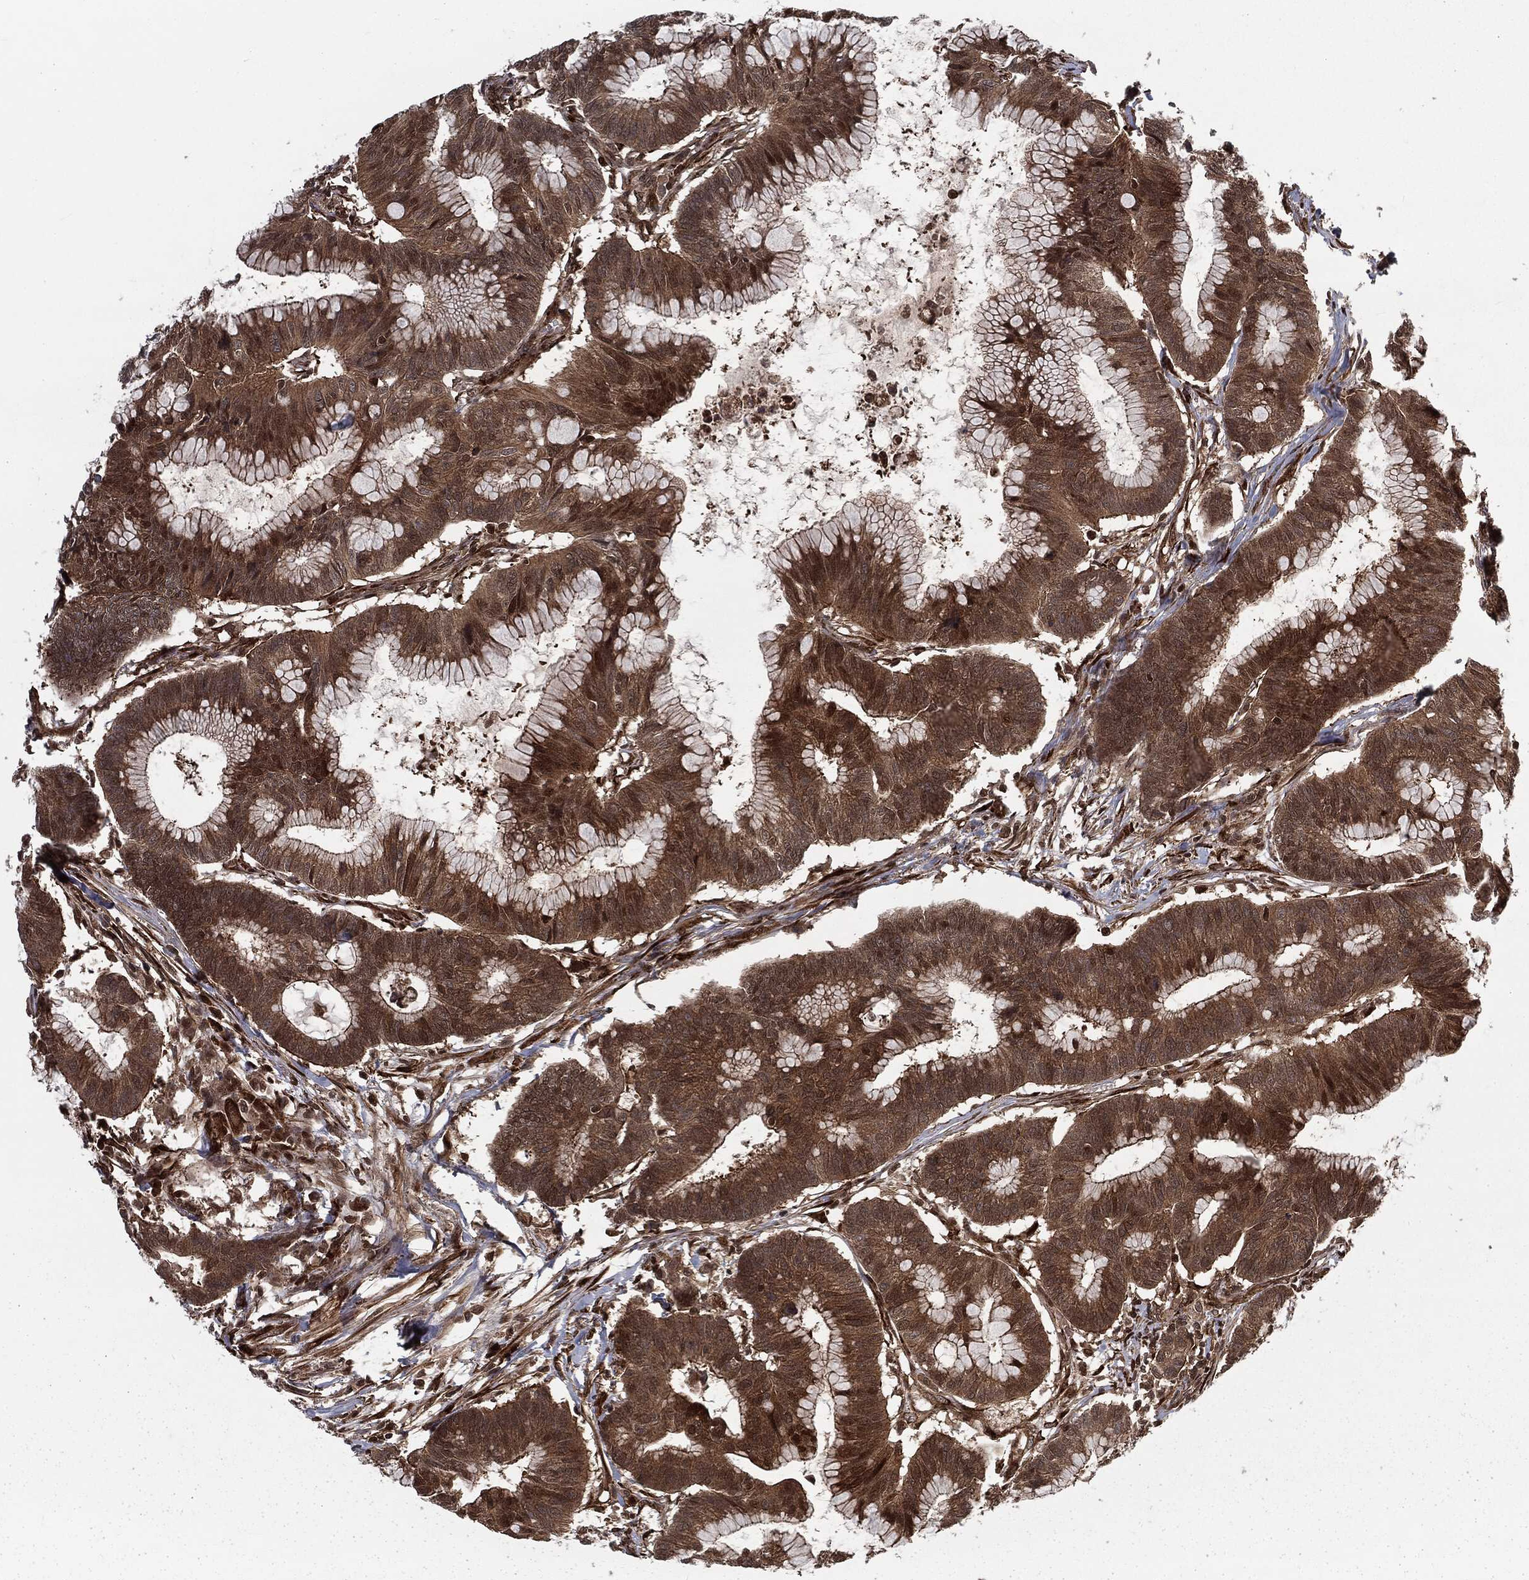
{"staining": {"intensity": "strong", "quantity": "25%-75%", "location": "cytoplasmic/membranous,nuclear"}, "tissue": "colorectal cancer", "cell_type": "Tumor cells", "image_type": "cancer", "snomed": [{"axis": "morphology", "description": "Adenocarcinoma, NOS"}, {"axis": "topography", "description": "Colon"}], "caption": "IHC photomicrograph of neoplastic tissue: colorectal adenocarcinoma stained using immunohistochemistry (IHC) exhibits high levels of strong protein expression localized specifically in the cytoplasmic/membranous and nuclear of tumor cells, appearing as a cytoplasmic/membranous and nuclear brown color.", "gene": "RANBP9", "patient": {"sex": "female", "age": 78}}